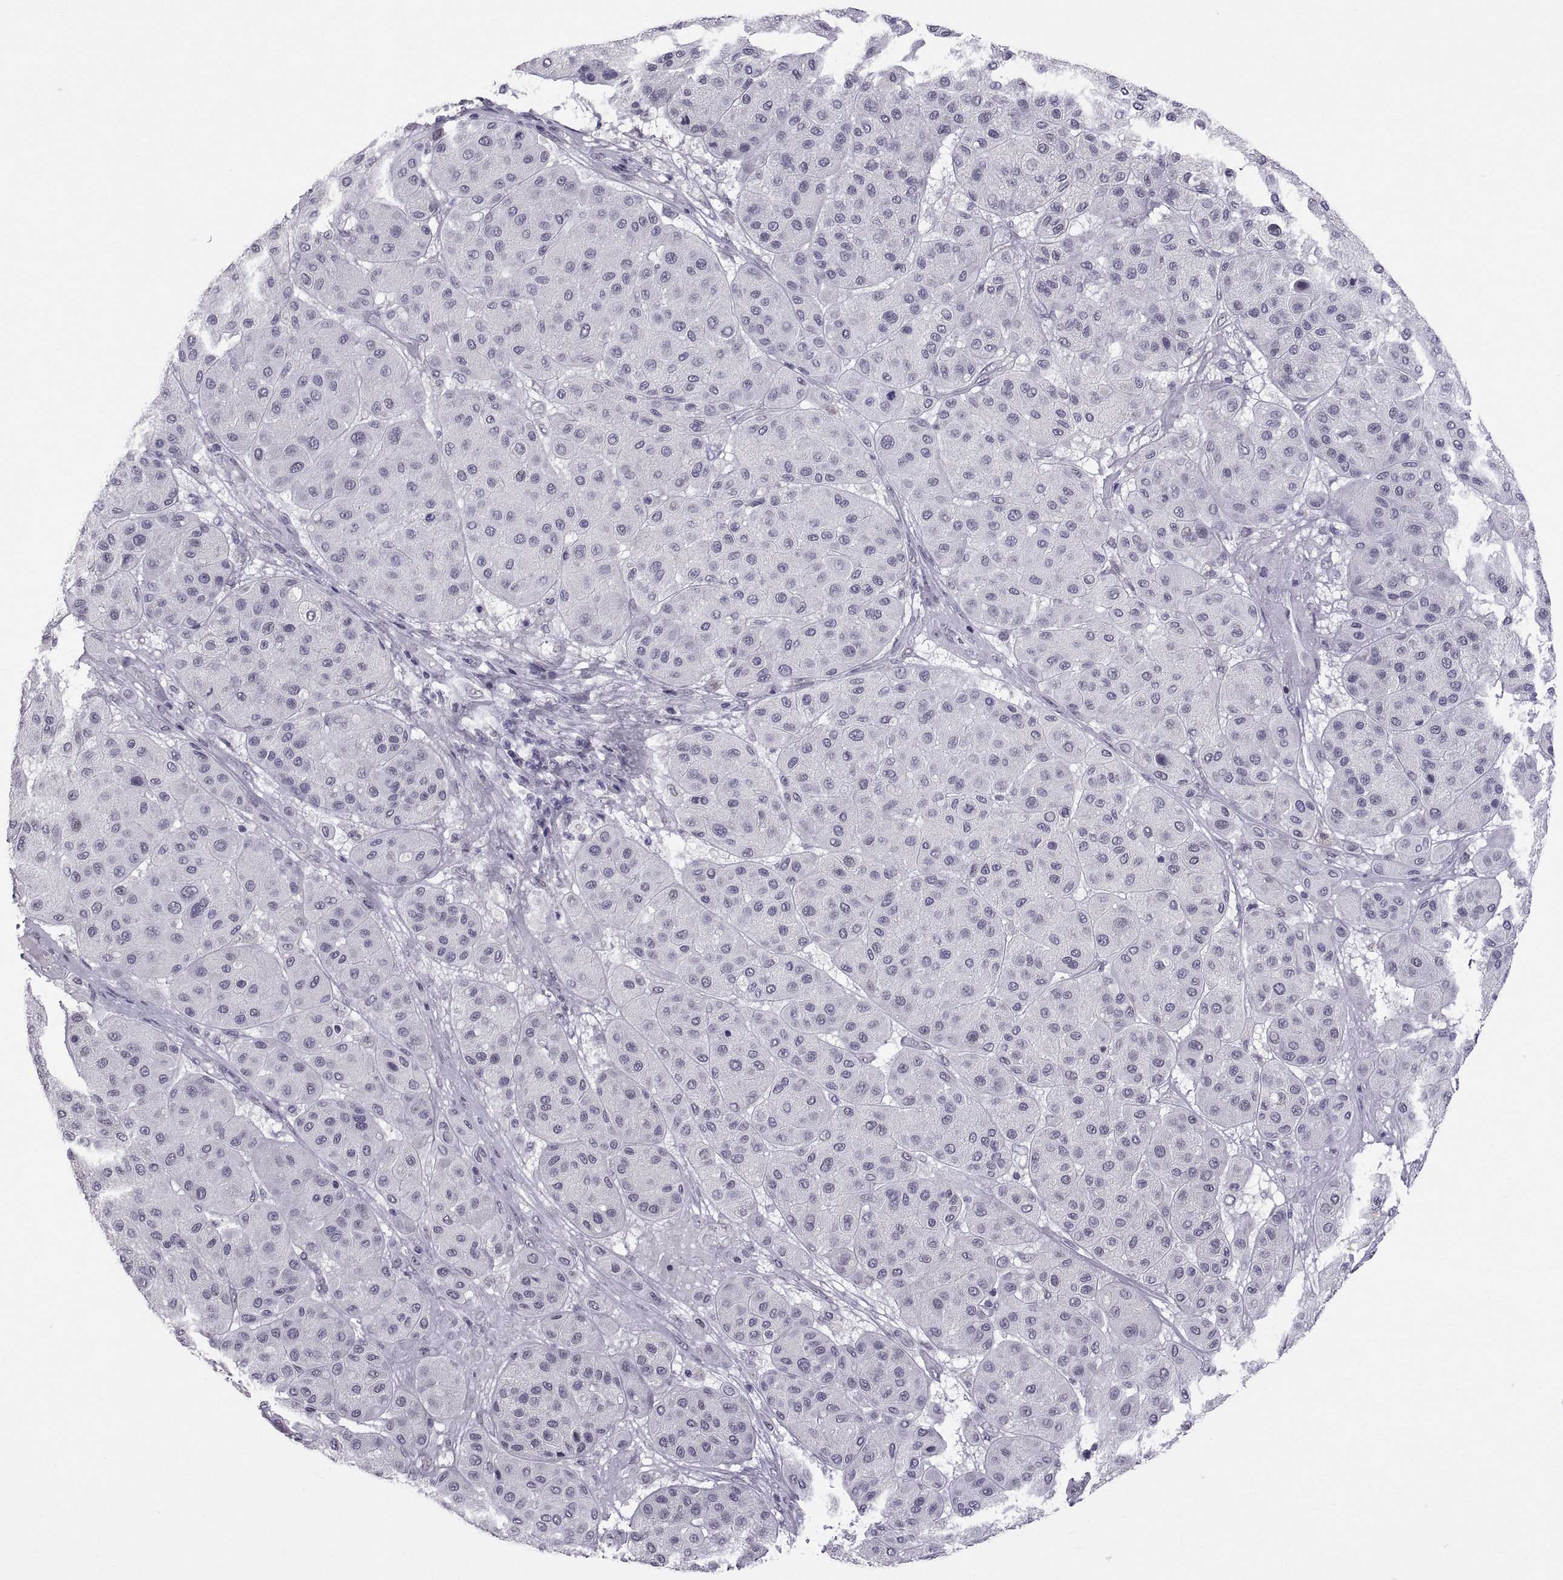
{"staining": {"intensity": "negative", "quantity": "none", "location": "none"}, "tissue": "melanoma", "cell_type": "Tumor cells", "image_type": "cancer", "snomed": [{"axis": "morphology", "description": "Malignant melanoma, Metastatic site"}, {"axis": "topography", "description": "Smooth muscle"}], "caption": "Tumor cells are negative for brown protein staining in melanoma.", "gene": "KRT77", "patient": {"sex": "male", "age": 41}}